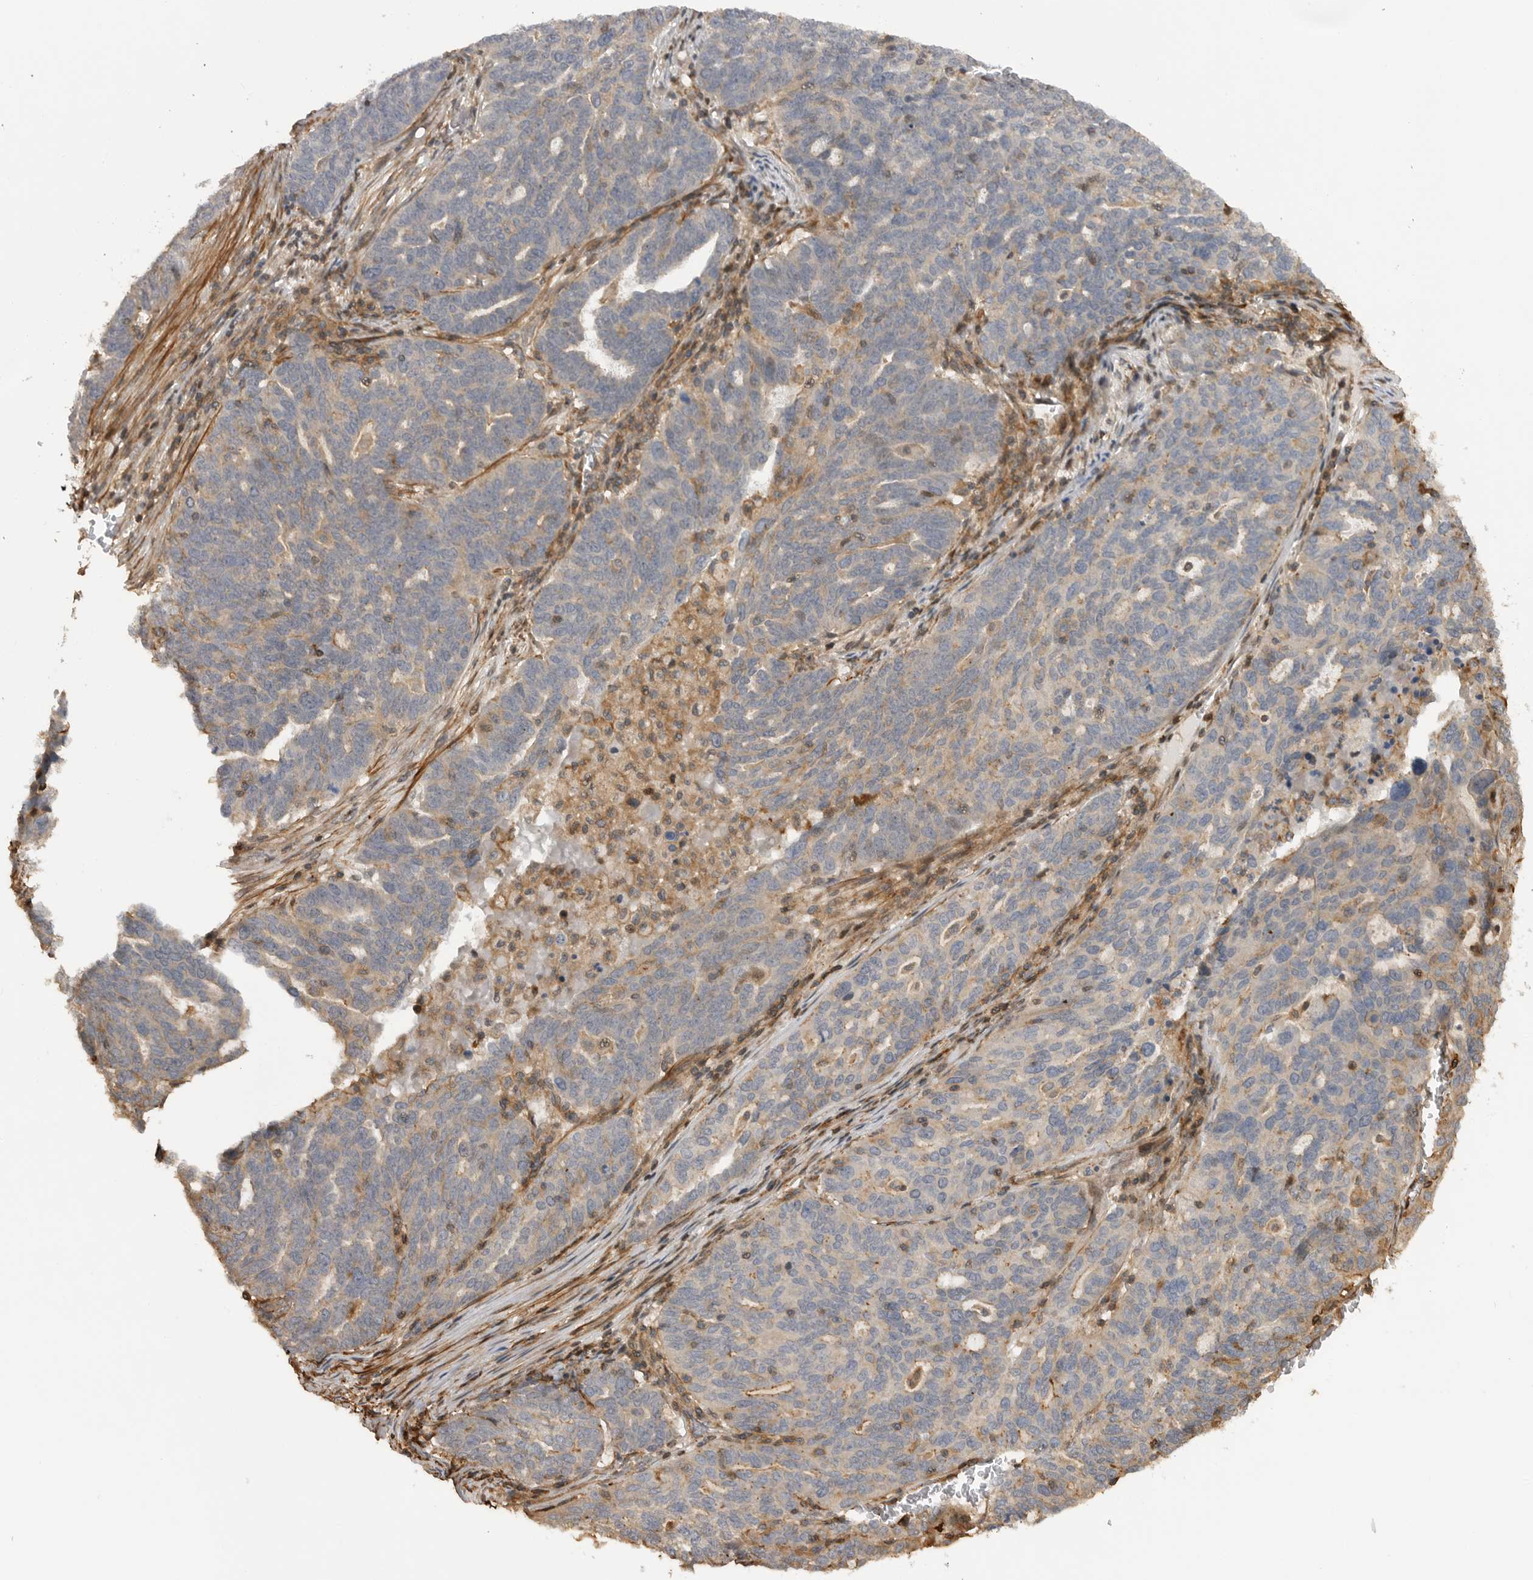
{"staining": {"intensity": "weak", "quantity": "<25%", "location": "cytoplasmic/membranous"}, "tissue": "ovarian cancer", "cell_type": "Tumor cells", "image_type": "cancer", "snomed": [{"axis": "morphology", "description": "Cystadenocarcinoma, serous, NOS"}, {"axis": "topography", "description": "Ovary"}], "caption": "Ovarian cancer (serous cystadenocarcinoma) stained for a protein using immunohistochemistry shows no positivity tumor cells.", "gene": "TRIM56", "patient": {"sex": "female", "age": 59}}